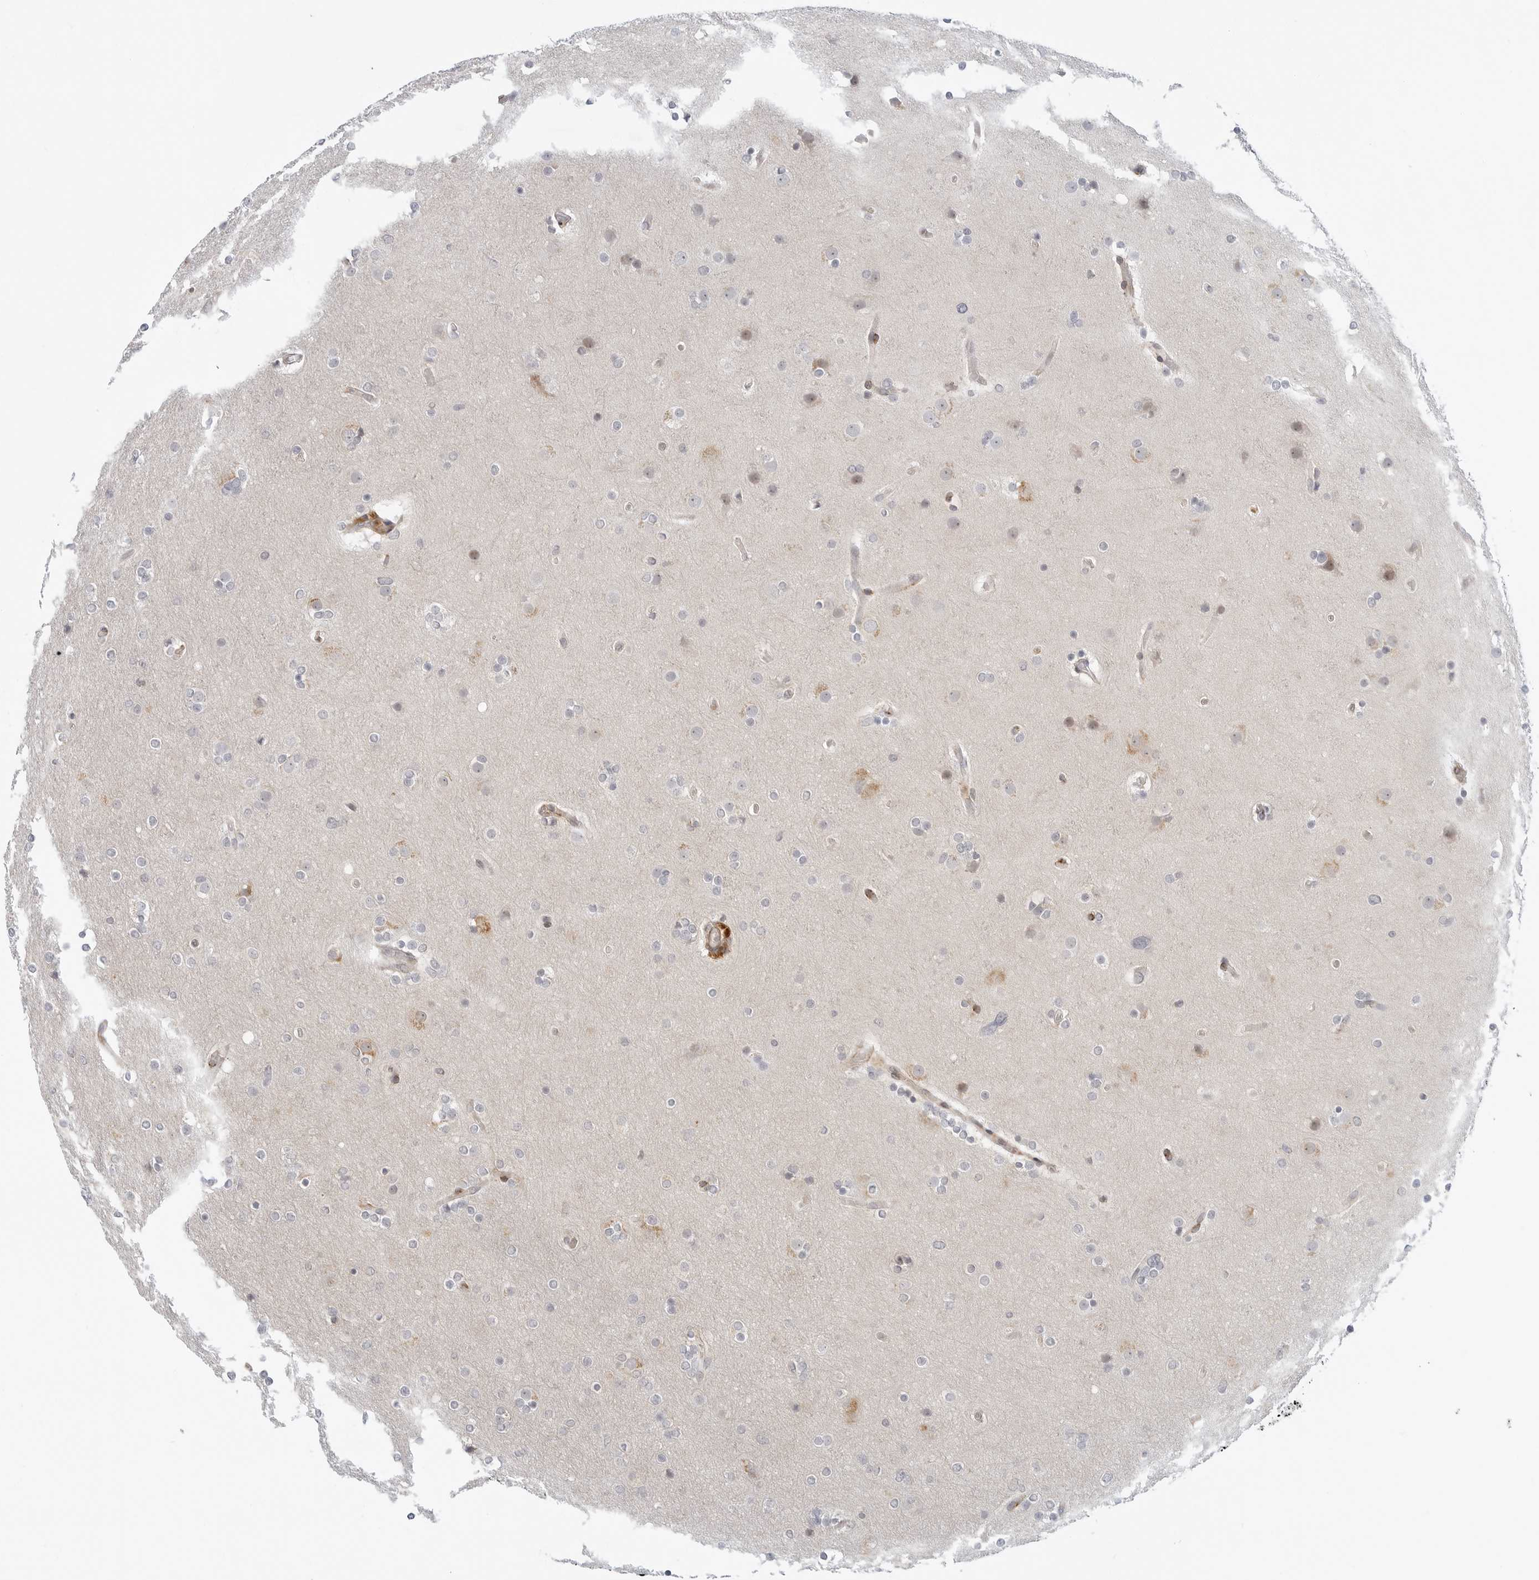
{"staining": {"intensity": "negative", "quantity": "none", "location": "none"}, "tissue": "glioma", "cell_type": "Tumor cells", "image_type": "cancer", "snomed": [{"axis": "morphology", "description": "Glioma, malignant, High grade"}, {"axis": "topography", "description": "Cerebral cortex"}], "caption": "DAB immunohistochemical staining of glioma shows no significant positivity in tumor cells.", "gene": "C1QTNF1", "patient": {"sex": "female", "age": 36}}